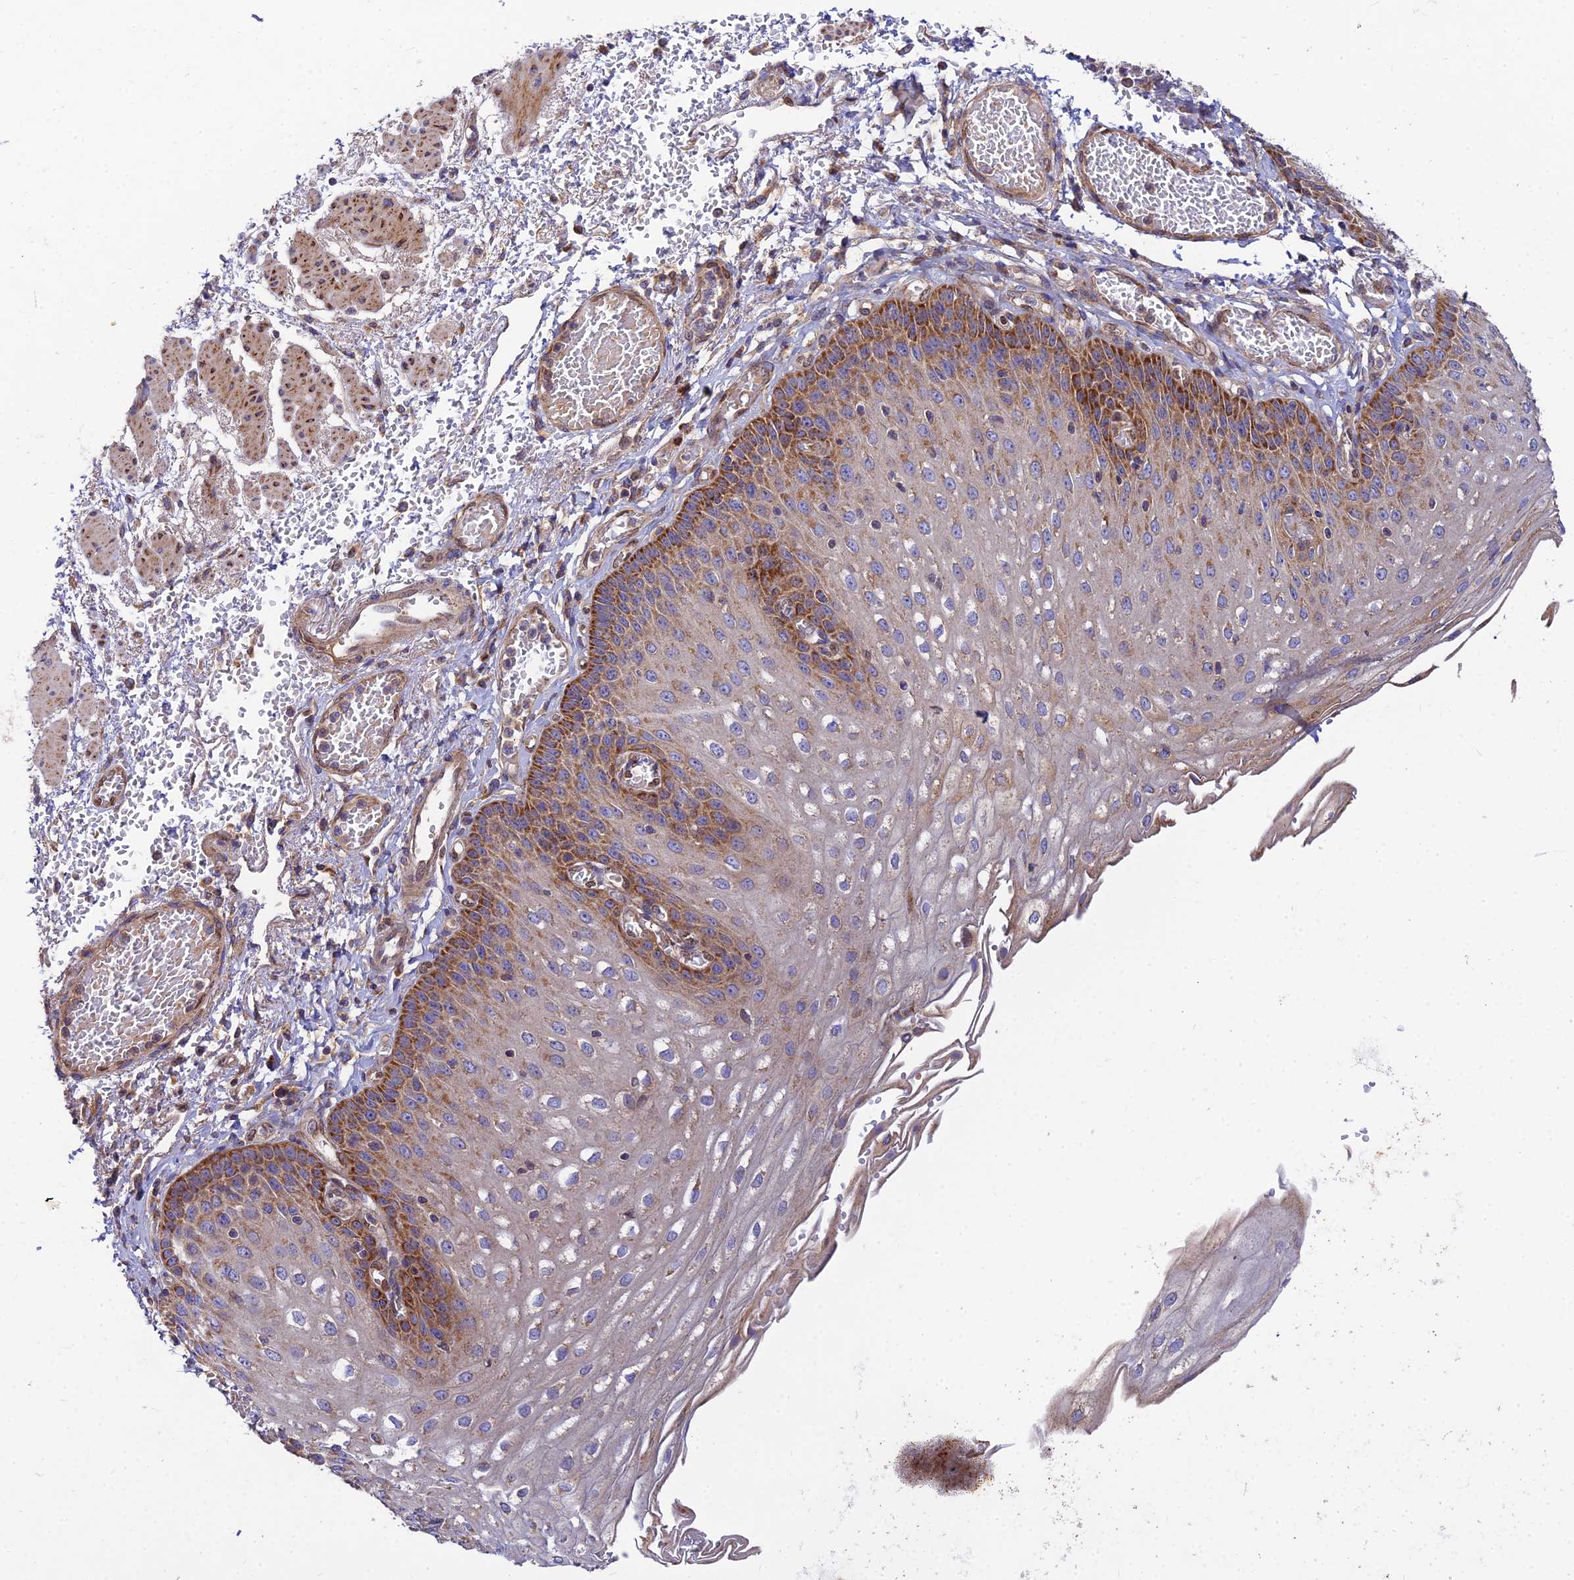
{"staining": {"intensity": "strong", "quantity": "25%-75%", "location": "cytoplasmic/membranous"}, "tissue": "esophagus", "cell_type": "Squamous epithelial cells", "image_type": "normal", "snomed": [{"axis": "morphology", "description": "Normal tissue, NOS"}, {"axis": "topography", "description": "Esophagus"}], "caption": "Immunohistochemistry image of normal human esophagus stained for a protein (brown), which exhibits high levels of strong cytoplasmic/membranous expression in approximately 25%-75% of squamous epithelial cells.", "gene": "PODNL1", "patient": {"sex": "male", "age": 81}}